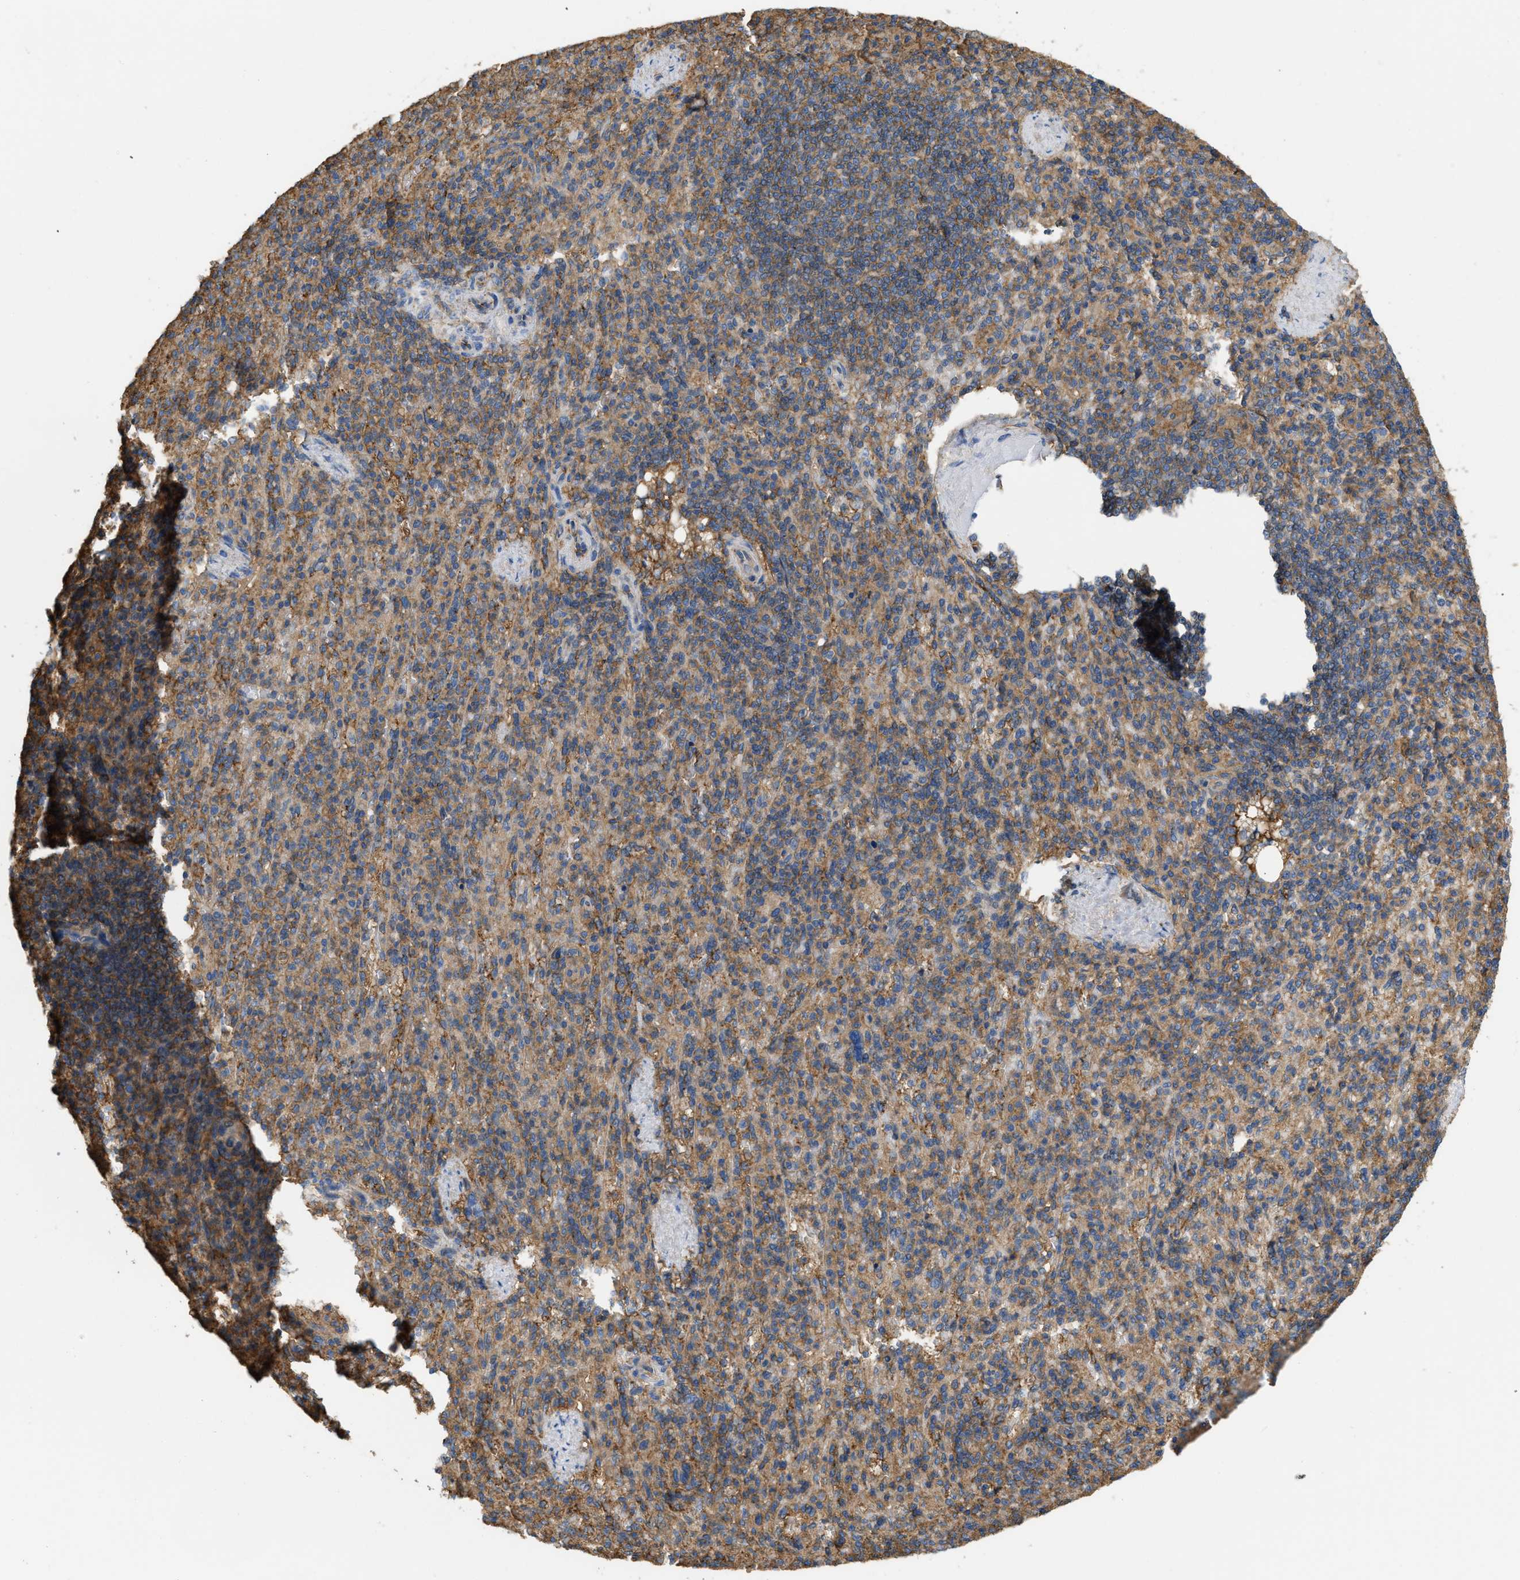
{"staining": {"intensity": "moderate", "quantity": ">75%", "location": "cytoplasmic/membranous"}, "tissue": "spleen", "cell_type": "Cells in red pulp", "image_type": "normal", "snomed": [{"axis": "morphology", "description": "Normal tissue, NOS"}, {"axis": "topography", "description": "Spleen"}], "caption": "Cells in red pulp reveal medium levels of moderate cytoplasmic/membranous staining in approximately >75% of cells in normal spleen. (DAB IHC, brown staining for protein, blue staining for nuclei).", "gene": "GNB4", "patient": {"sex": "female", "age": 74}}